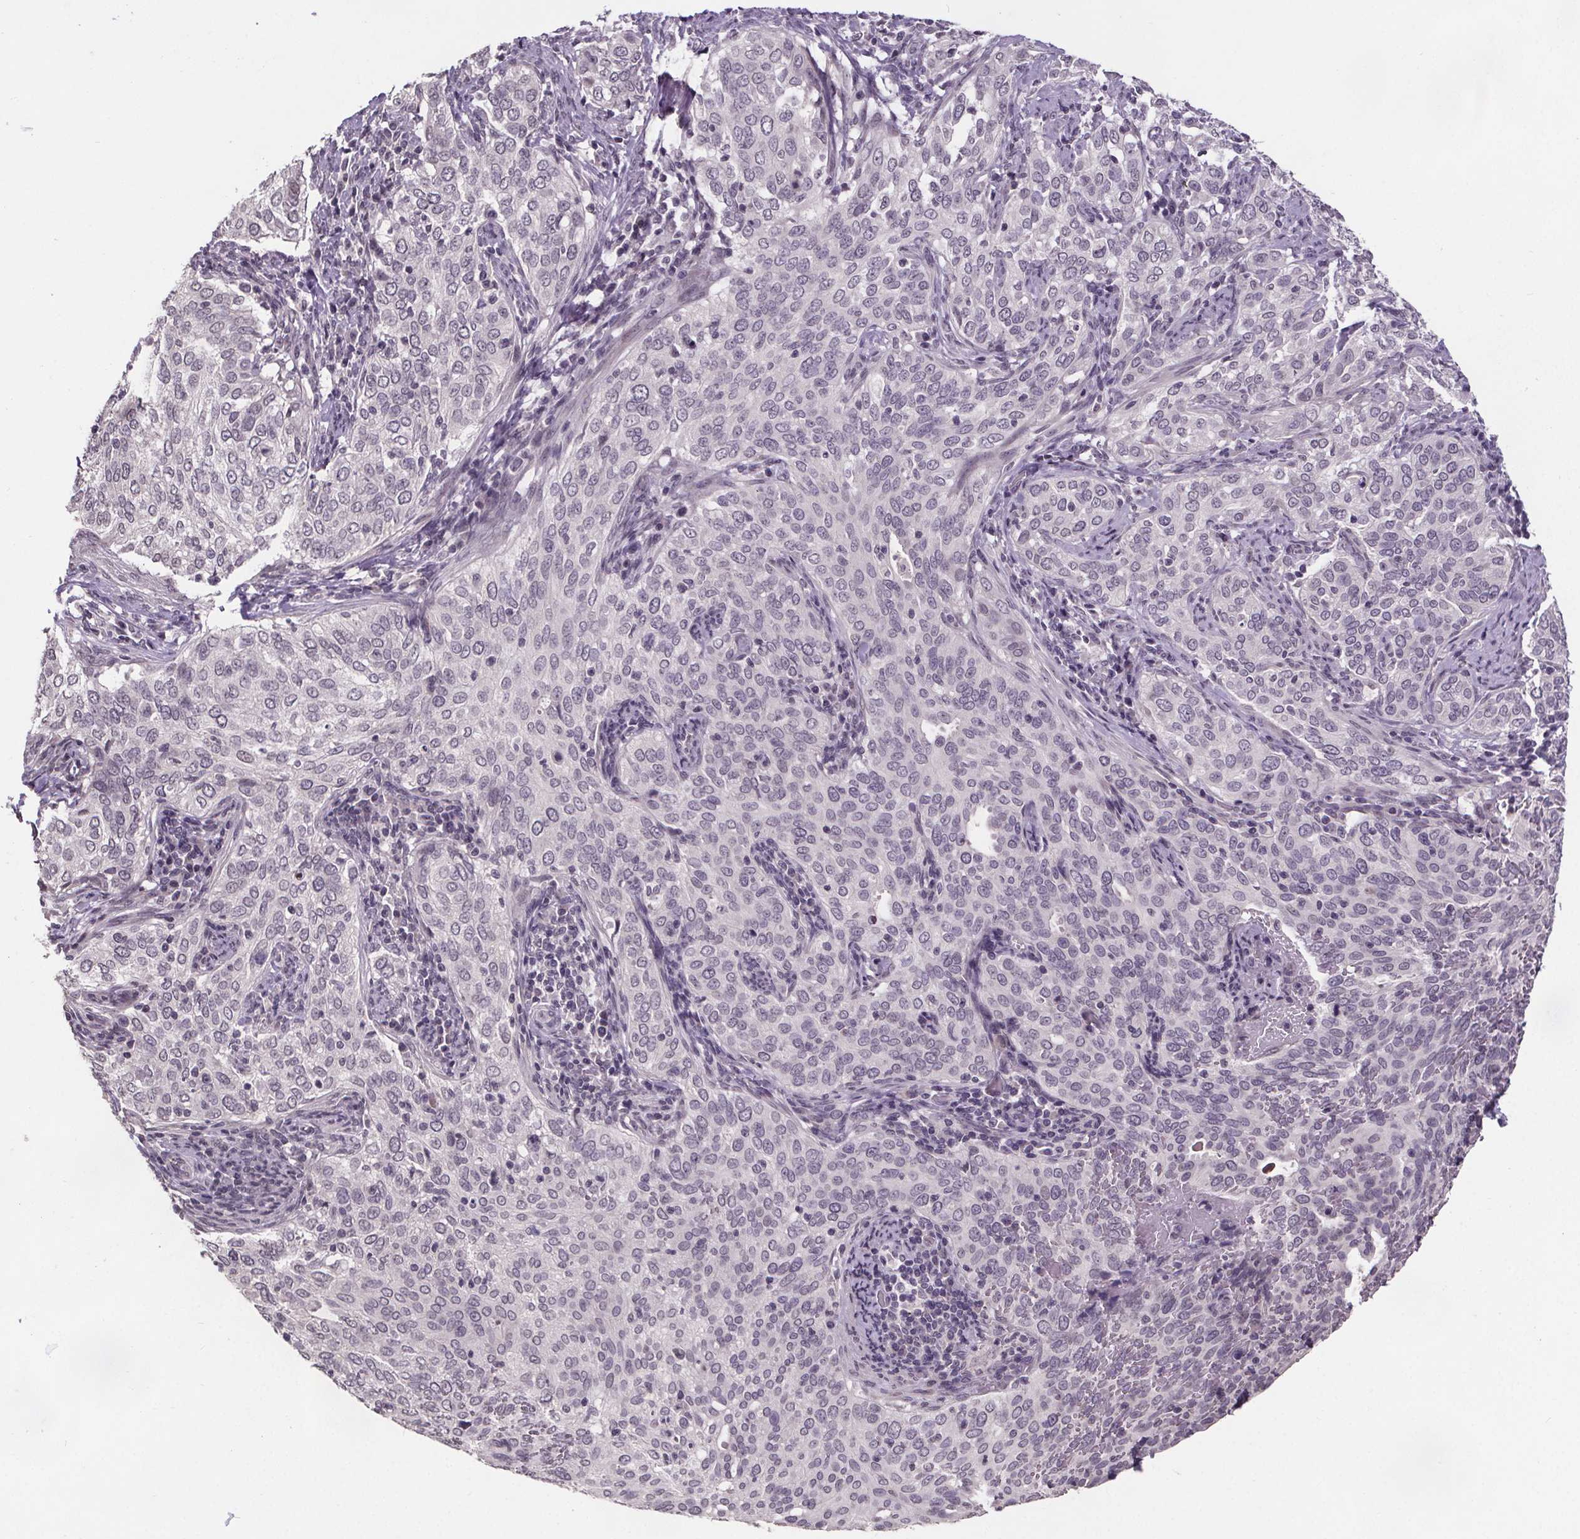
{"staining": {"intensity": "negative", "quantity": "none", "location": "none"}, "tissue": "cervical cancer", "cell_type": "Tumor cells", "image_type": "cancer", "snomed": [{"axis": "morphology", "description": "Squamous cell carcinoma, NOS"}, {"axis": "topography", "description": "Cervix"}], "caption": "Immunohistochemical staining of squamous cell carcinoma (cervical) shows no significant expression in tumor cells.", "gene": "NKX6-1", "patient": {"sex": "female", "age": 38}}